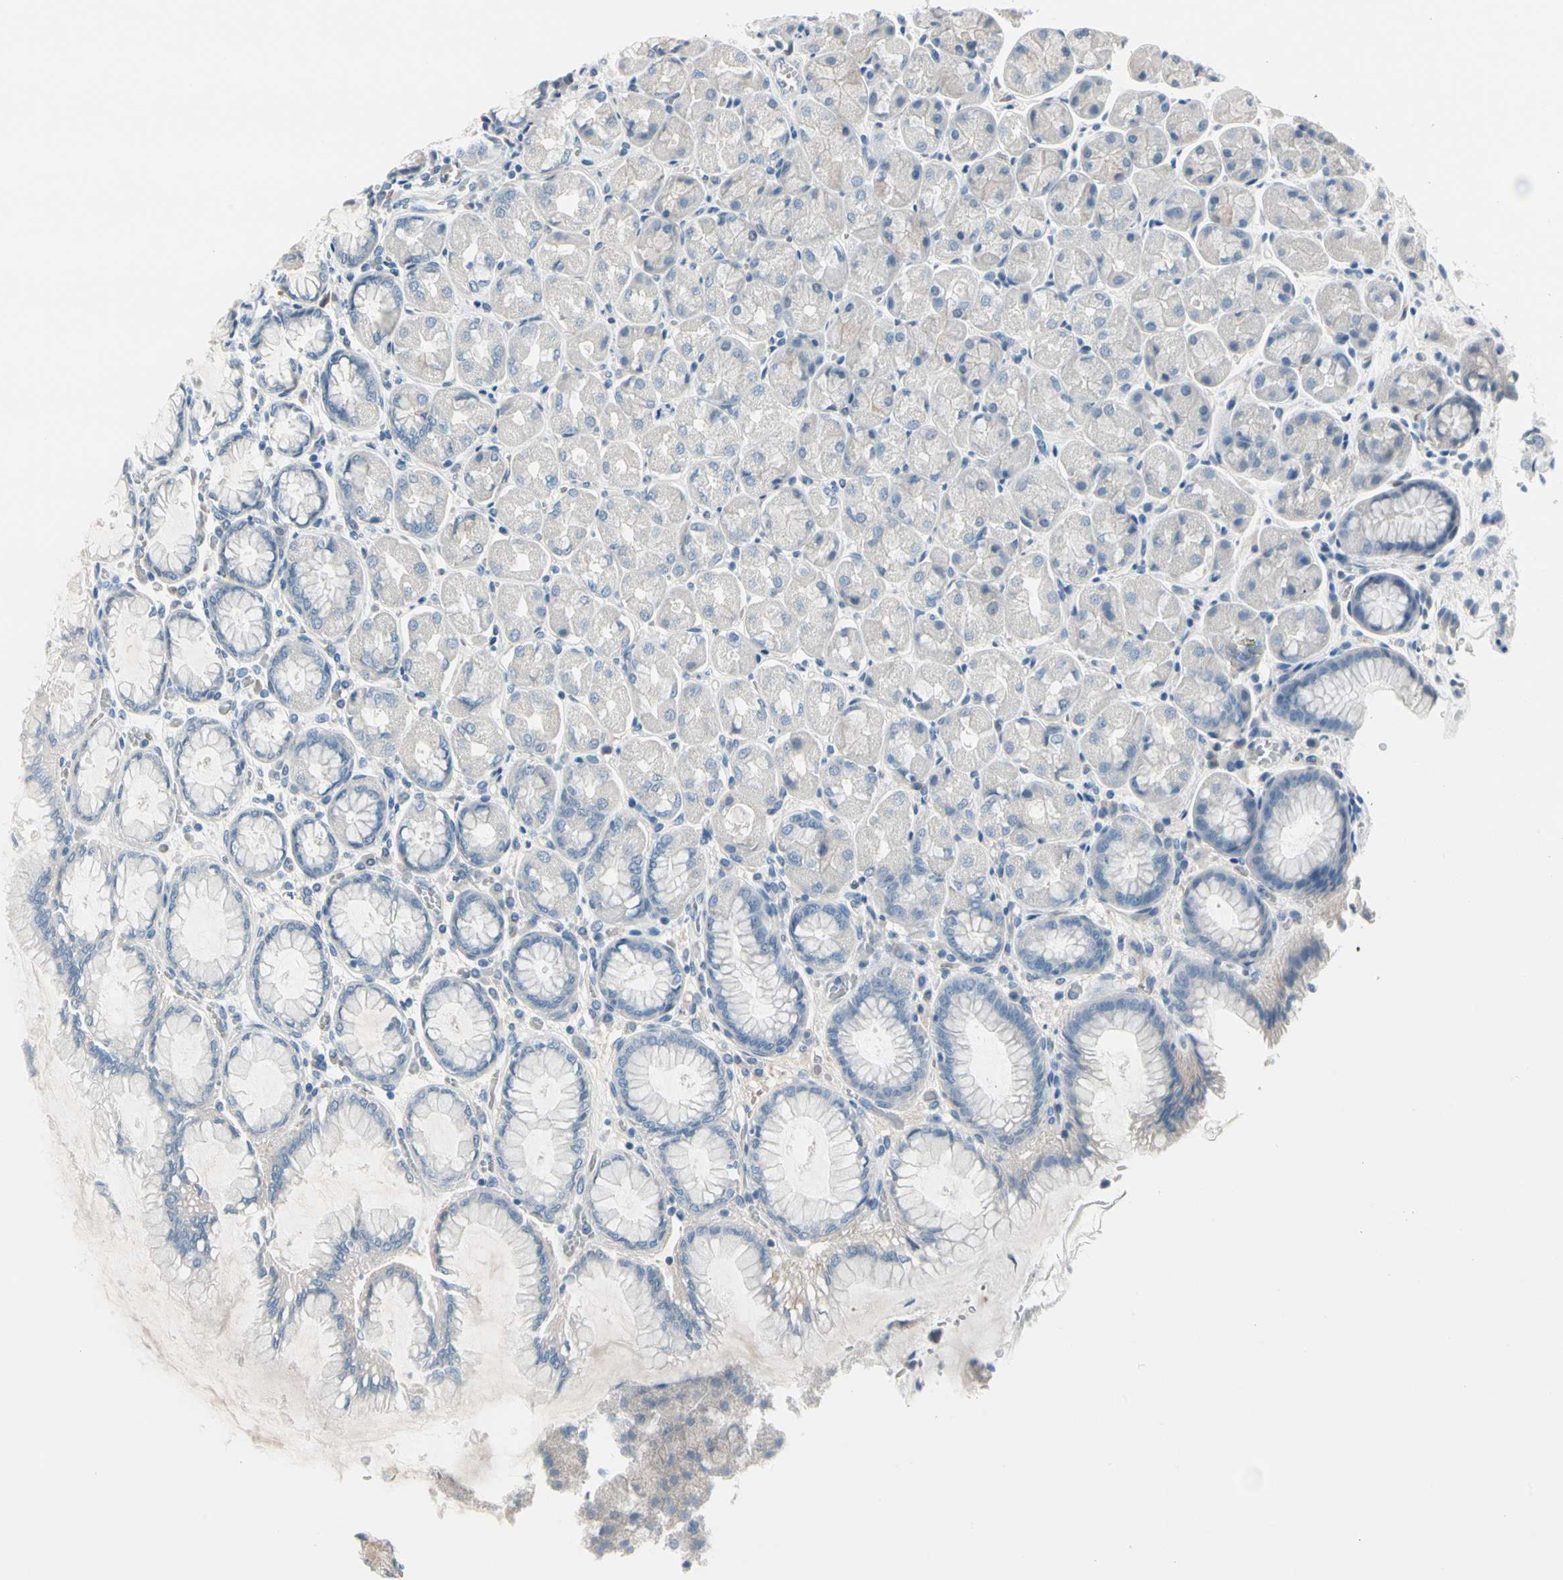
{"staining": {"intensity": "moderate", "quantity": "<25%", "location": "cytoplasmic/membranous"}, "tissue": "stomach", "cell_type": "Glandular cells", "image_type": "normal", "snomed": [{"axis": "morphology", "description": "Normal tissue, NOS"}, {"axis": "topography", "description": "Stomach, upper"}], "caption": "Immunohistochemical staining of normal human stomach demonstrates moderate cytoplasmic/membranous protein positivity in approximately <25% of glandular cells. The protein is shown in brown color, while the nuclei are stained blue.", "gene": "PGR", "patient": {"sex": "female", "age": 56}}